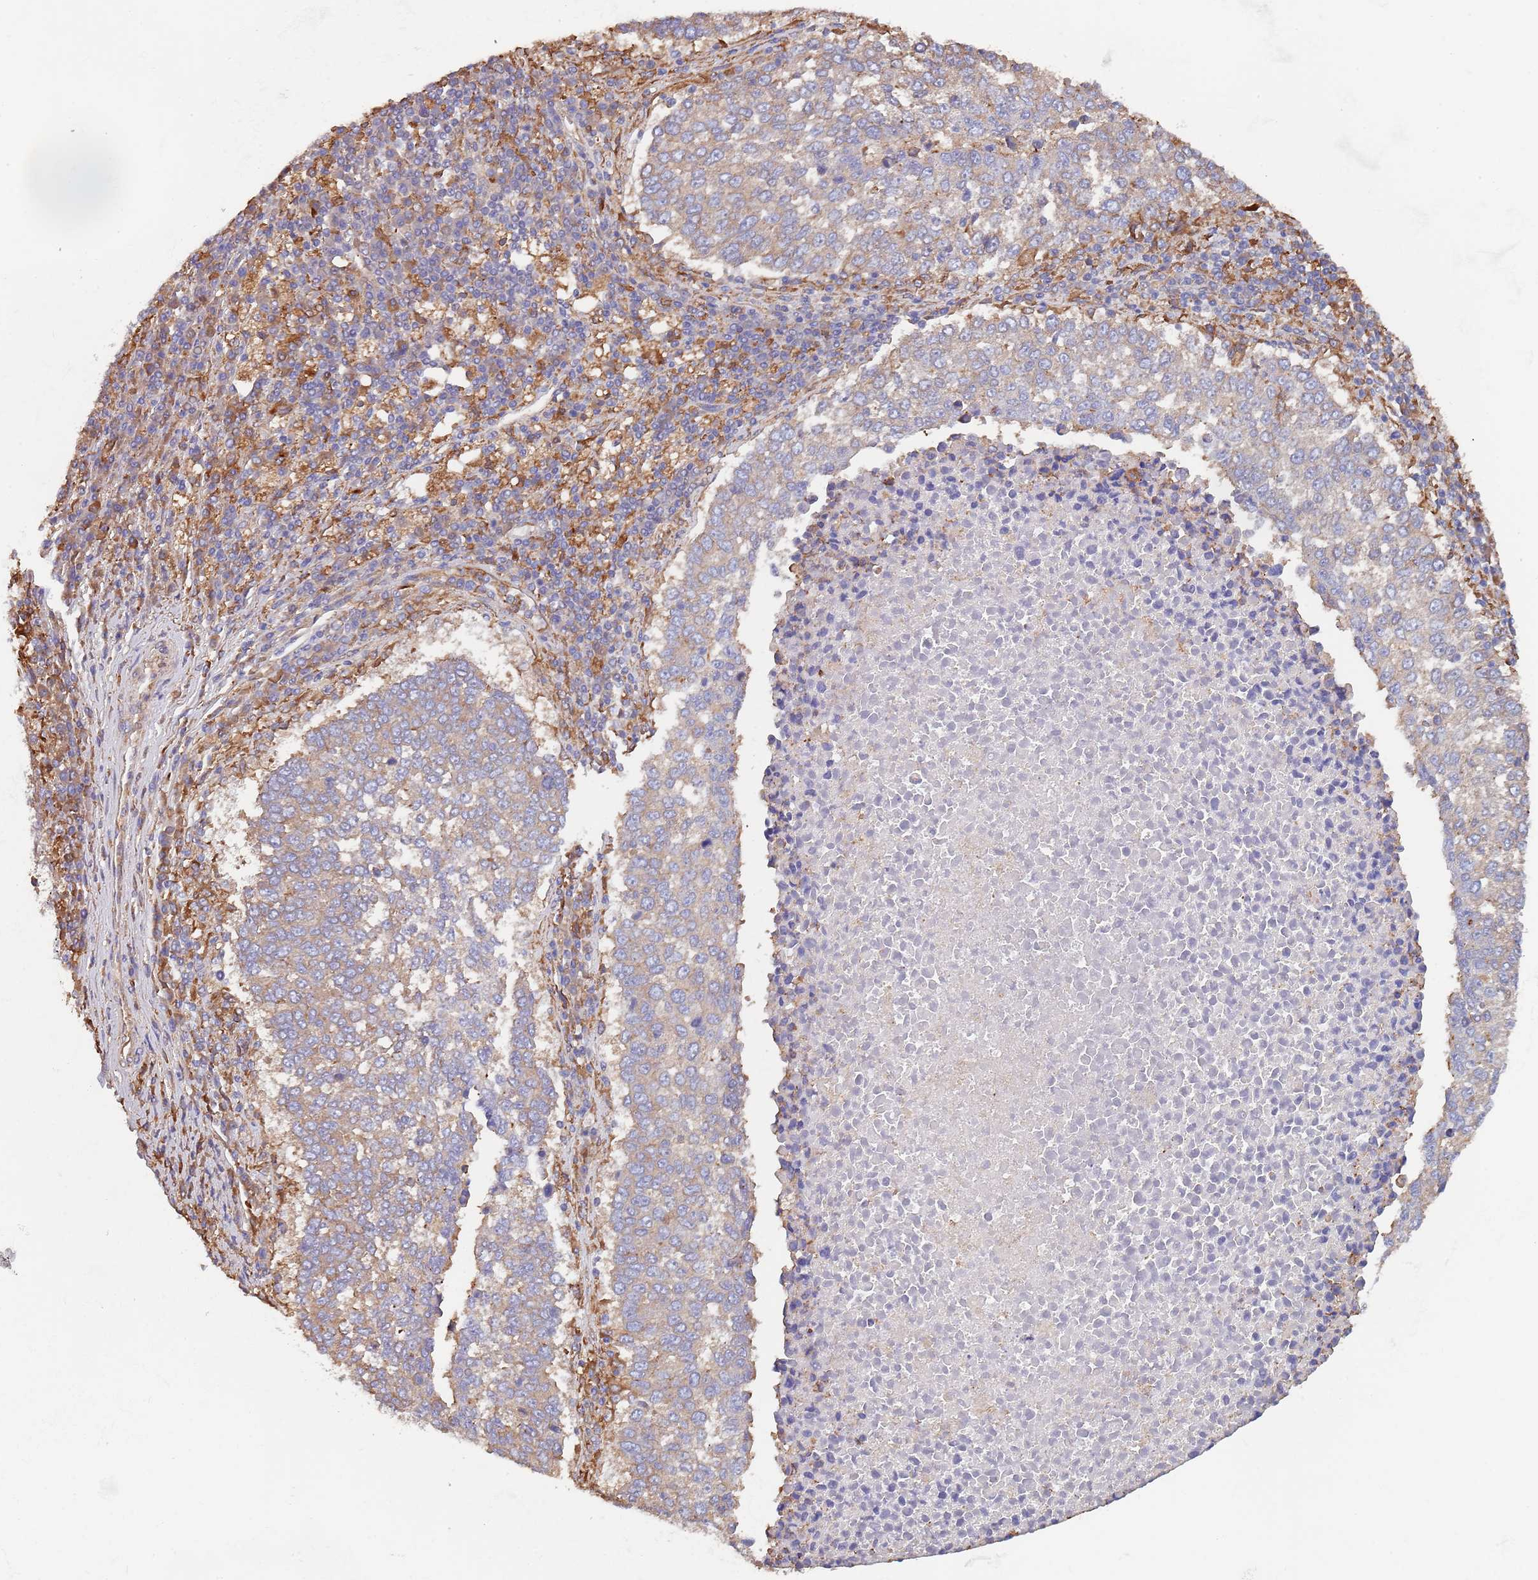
{"staining": {"intensity": "weak", "quantity": "25%-75%", "location": "cytoplasmic/membranous"}, "tissue": "lung cancer", "cell_type": "Tumor cells", "image_type": "cancer", "snomed": [{"axis": "morphology", "description": "Squamous cell carcinoma, NOS"}, {"axis": "topography", "description": "Lung"}], "caption": "Immunohistochemistry (IHC) image of human lung cancer stained for a protein (brown), which demonstrates low levels of weak cytoplasmic/membranous expression in approximately 25%-75% of tumor cells.", "gene": "DCUN1D3", "patient": {"sex": "male", "age": 73}}